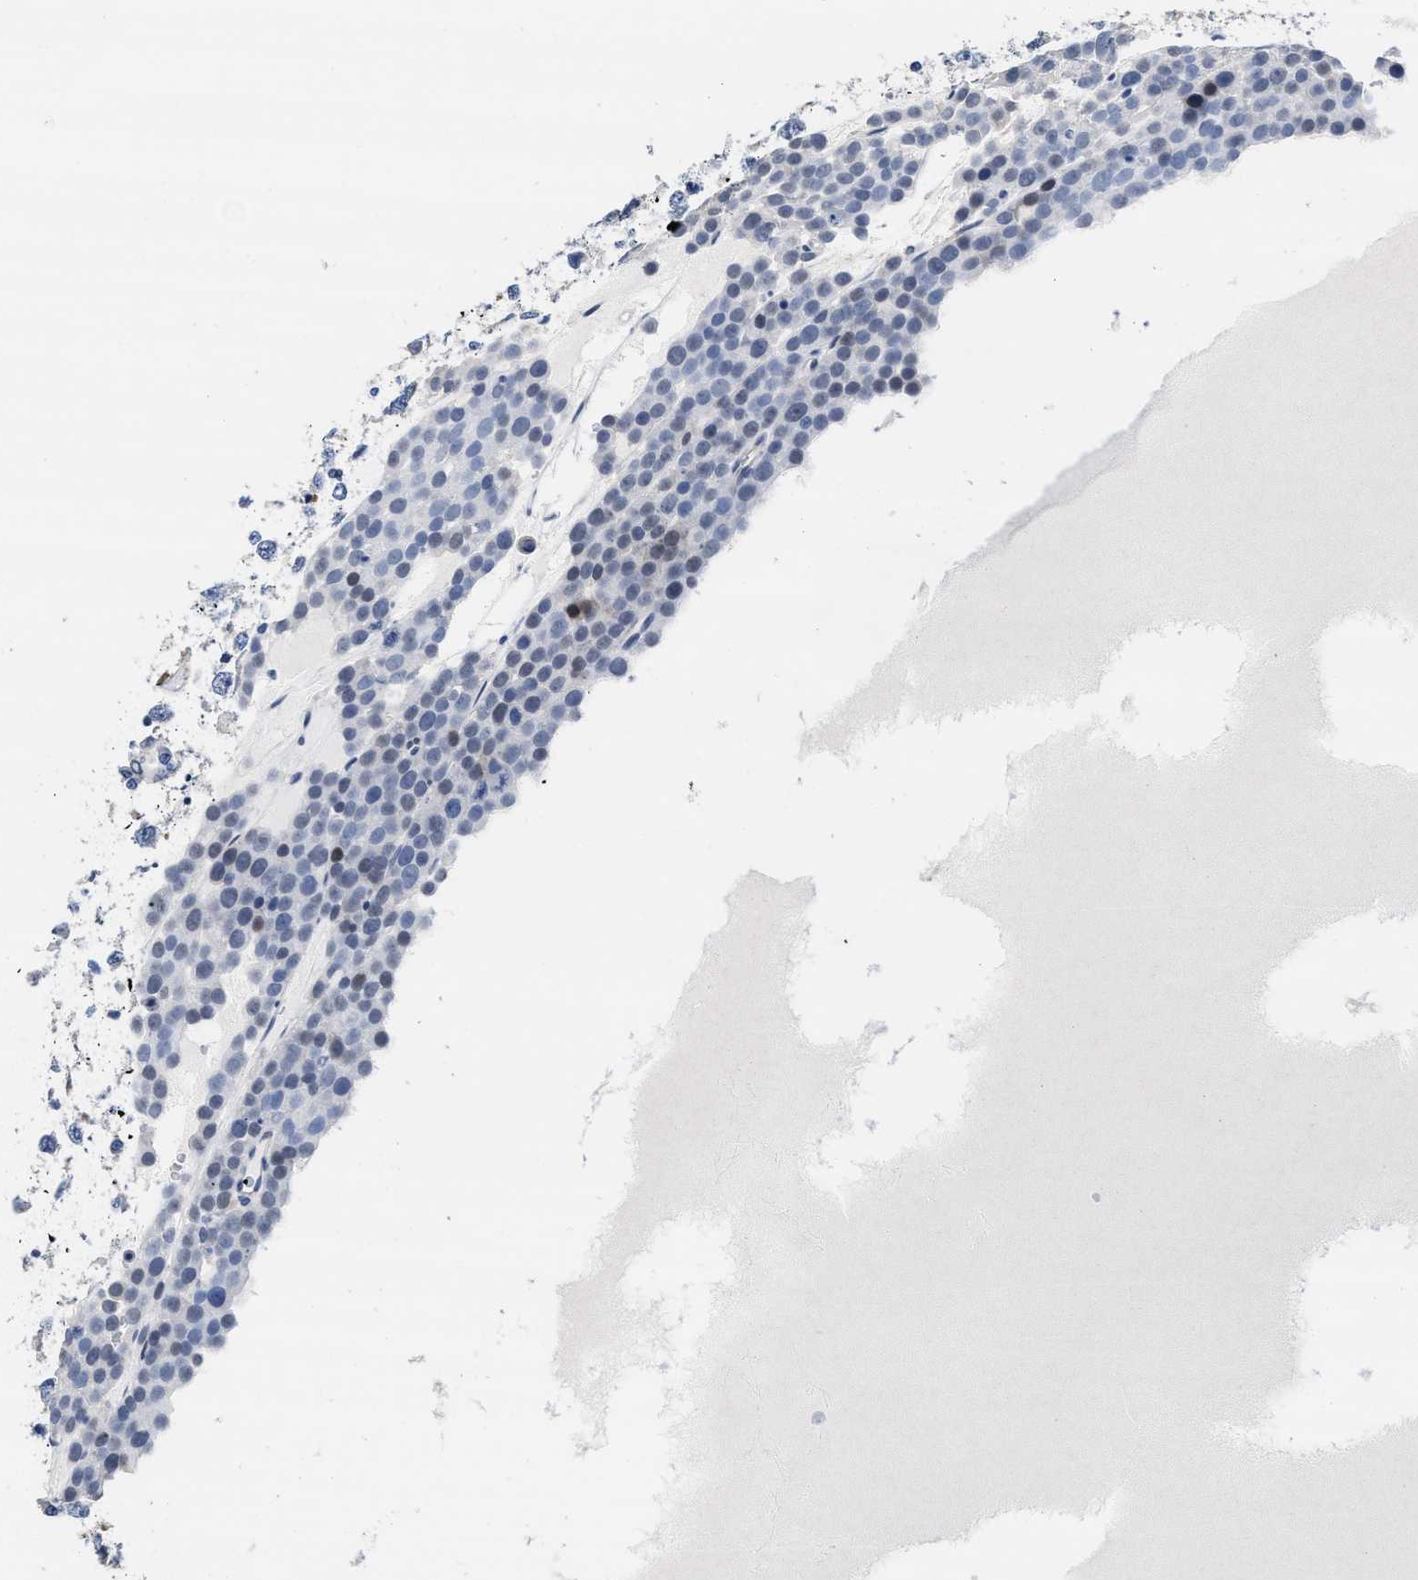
{"staining": {"intensity": "negative", "quantity": "none", "location": "none"}, "tissue": "testis cancer", "cell_type": "Tumor cells", "image_type": "cancer", "snomed": [{"axis": "morphology", "description": "Seminoma, NOS"}, {"axis": "topography", "description": "Testis"}], "caption": "Testis cancer stained for a protein using IHC shows no staining tumor cells.", "gene": "ZFAT", "patient": {"sex": "male", "age": 71}}